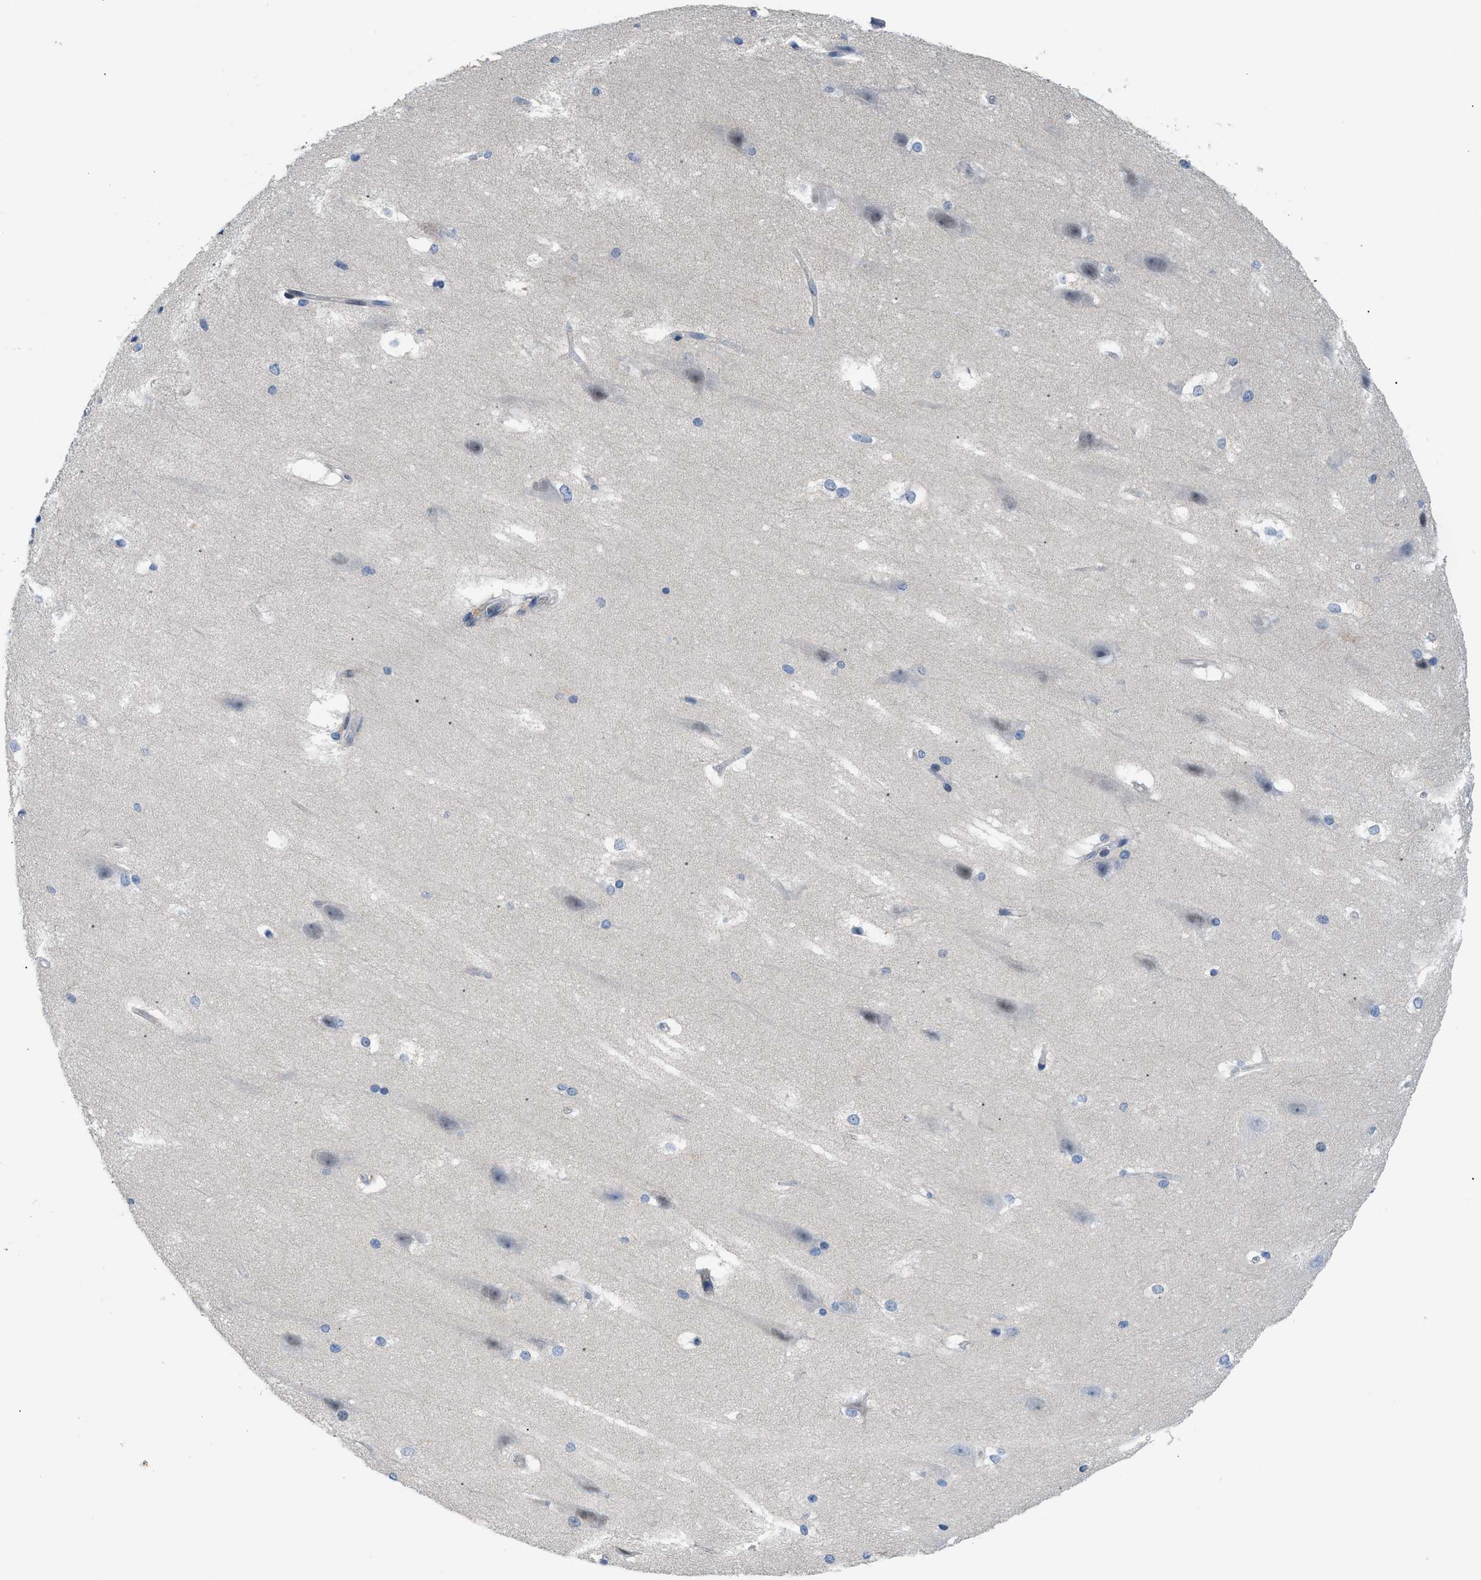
{"staining": {"intensity": "negative", "quantity": "none", "location": "none"}, "tissue": "hippocampus", "cell_type": "Glial cells", "image_type": "normal", "snomed": [{"axis": "morphology", "description": "Normal tissue, NOS"}, {"axis": "topography", "description": "Hippocampus"}], "caption": "Immunohistochemistry (IHC) of benign hippocampus shows no expression in glial cells.", "gene": "FDCSP", "patient": {"sex": "female", "age": 19}}